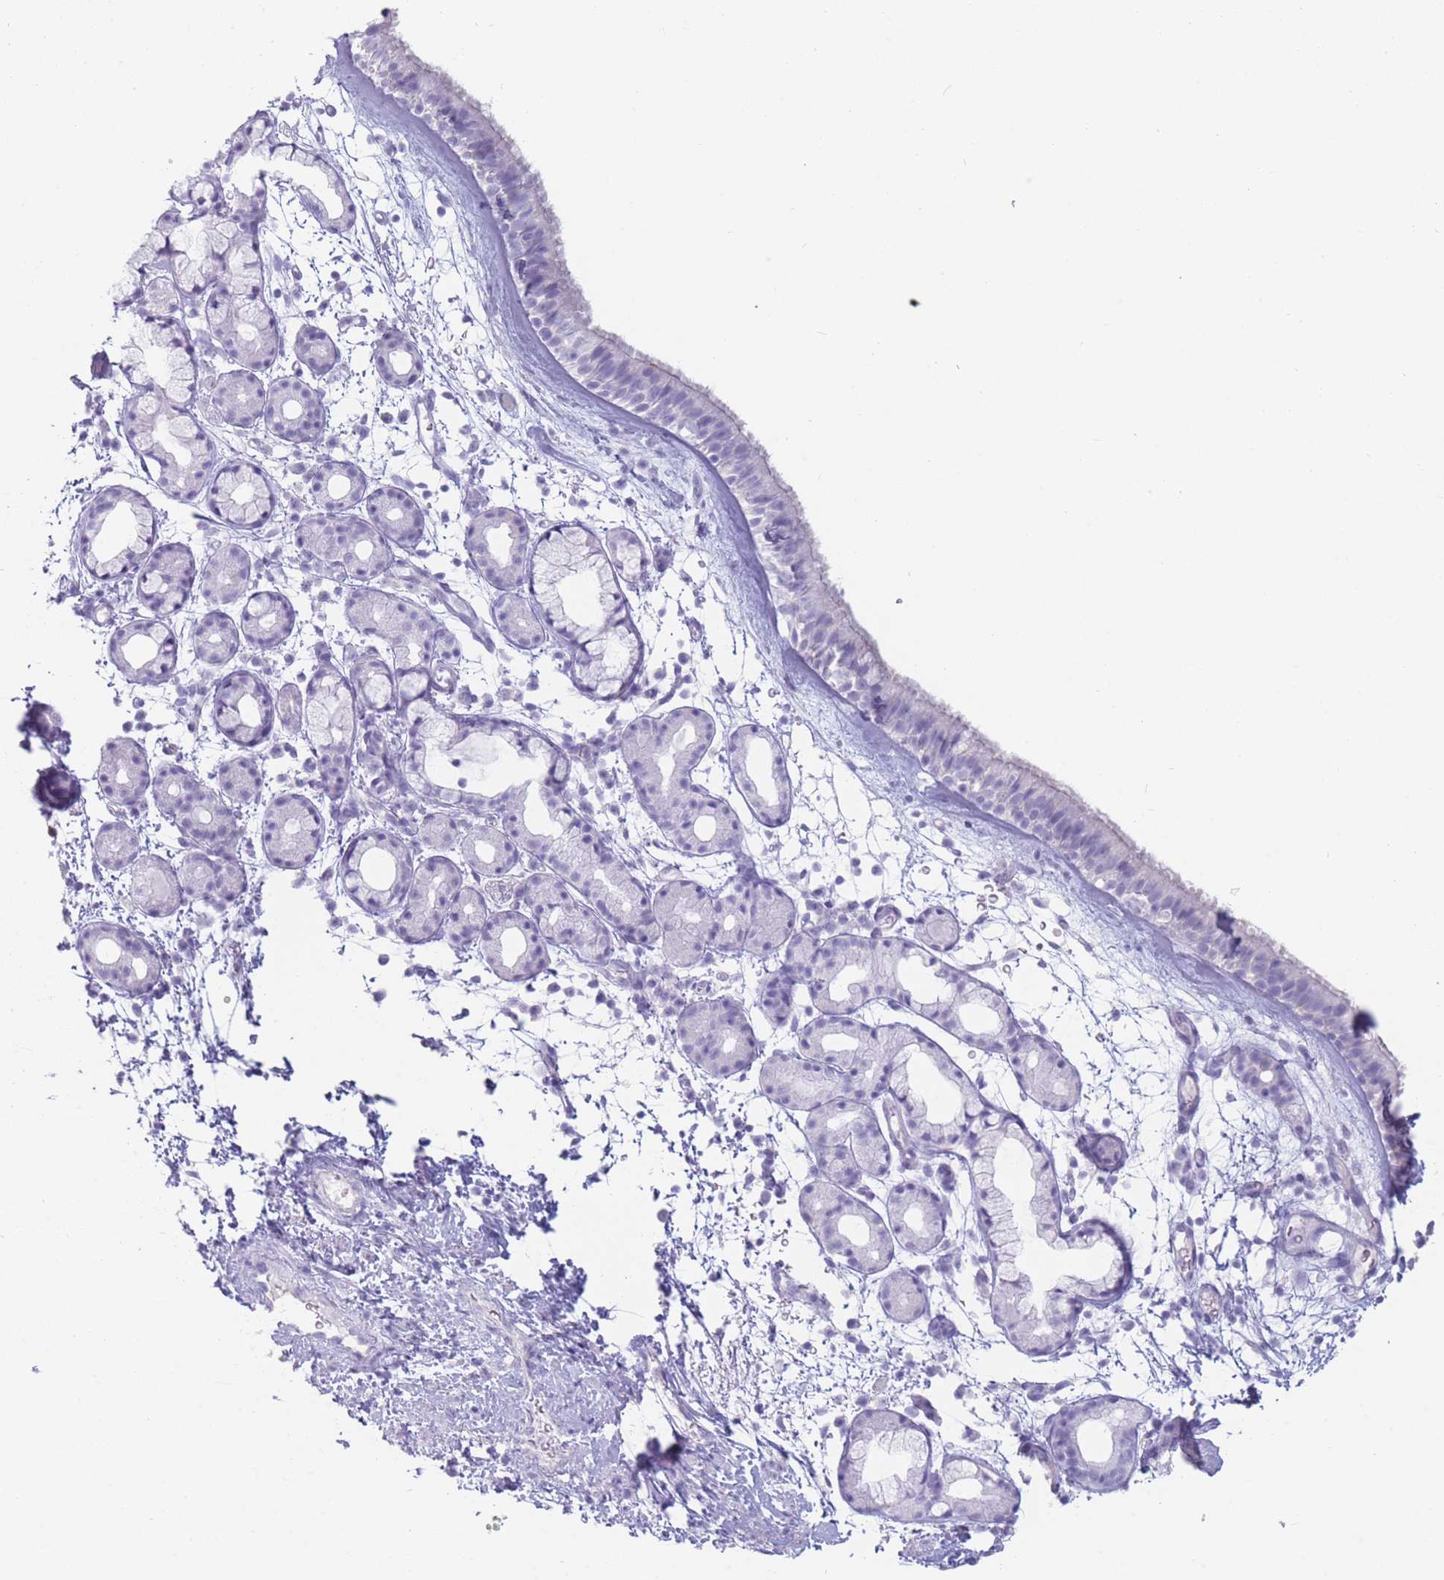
{"staining": {"intensity": "negative", "quantity": "none", "location": "none"}, "tissue": "nasopharynx", "cell_type": "Respiratory epithelial cells", "image_type": "normal", "snomed": [{"axis": "morphology", "description": "Normal tissue, NOS"}, {"axis": "topography", "description": "Nasopharynx"}], "caption": "An immunohistochemistry micrograph of normal nasopharynx is shown. There is no staining in respiratory epithelial cells of nasopharynx.", "gene": "GPR12", "patient": {"sex": "female", "age": 81}}